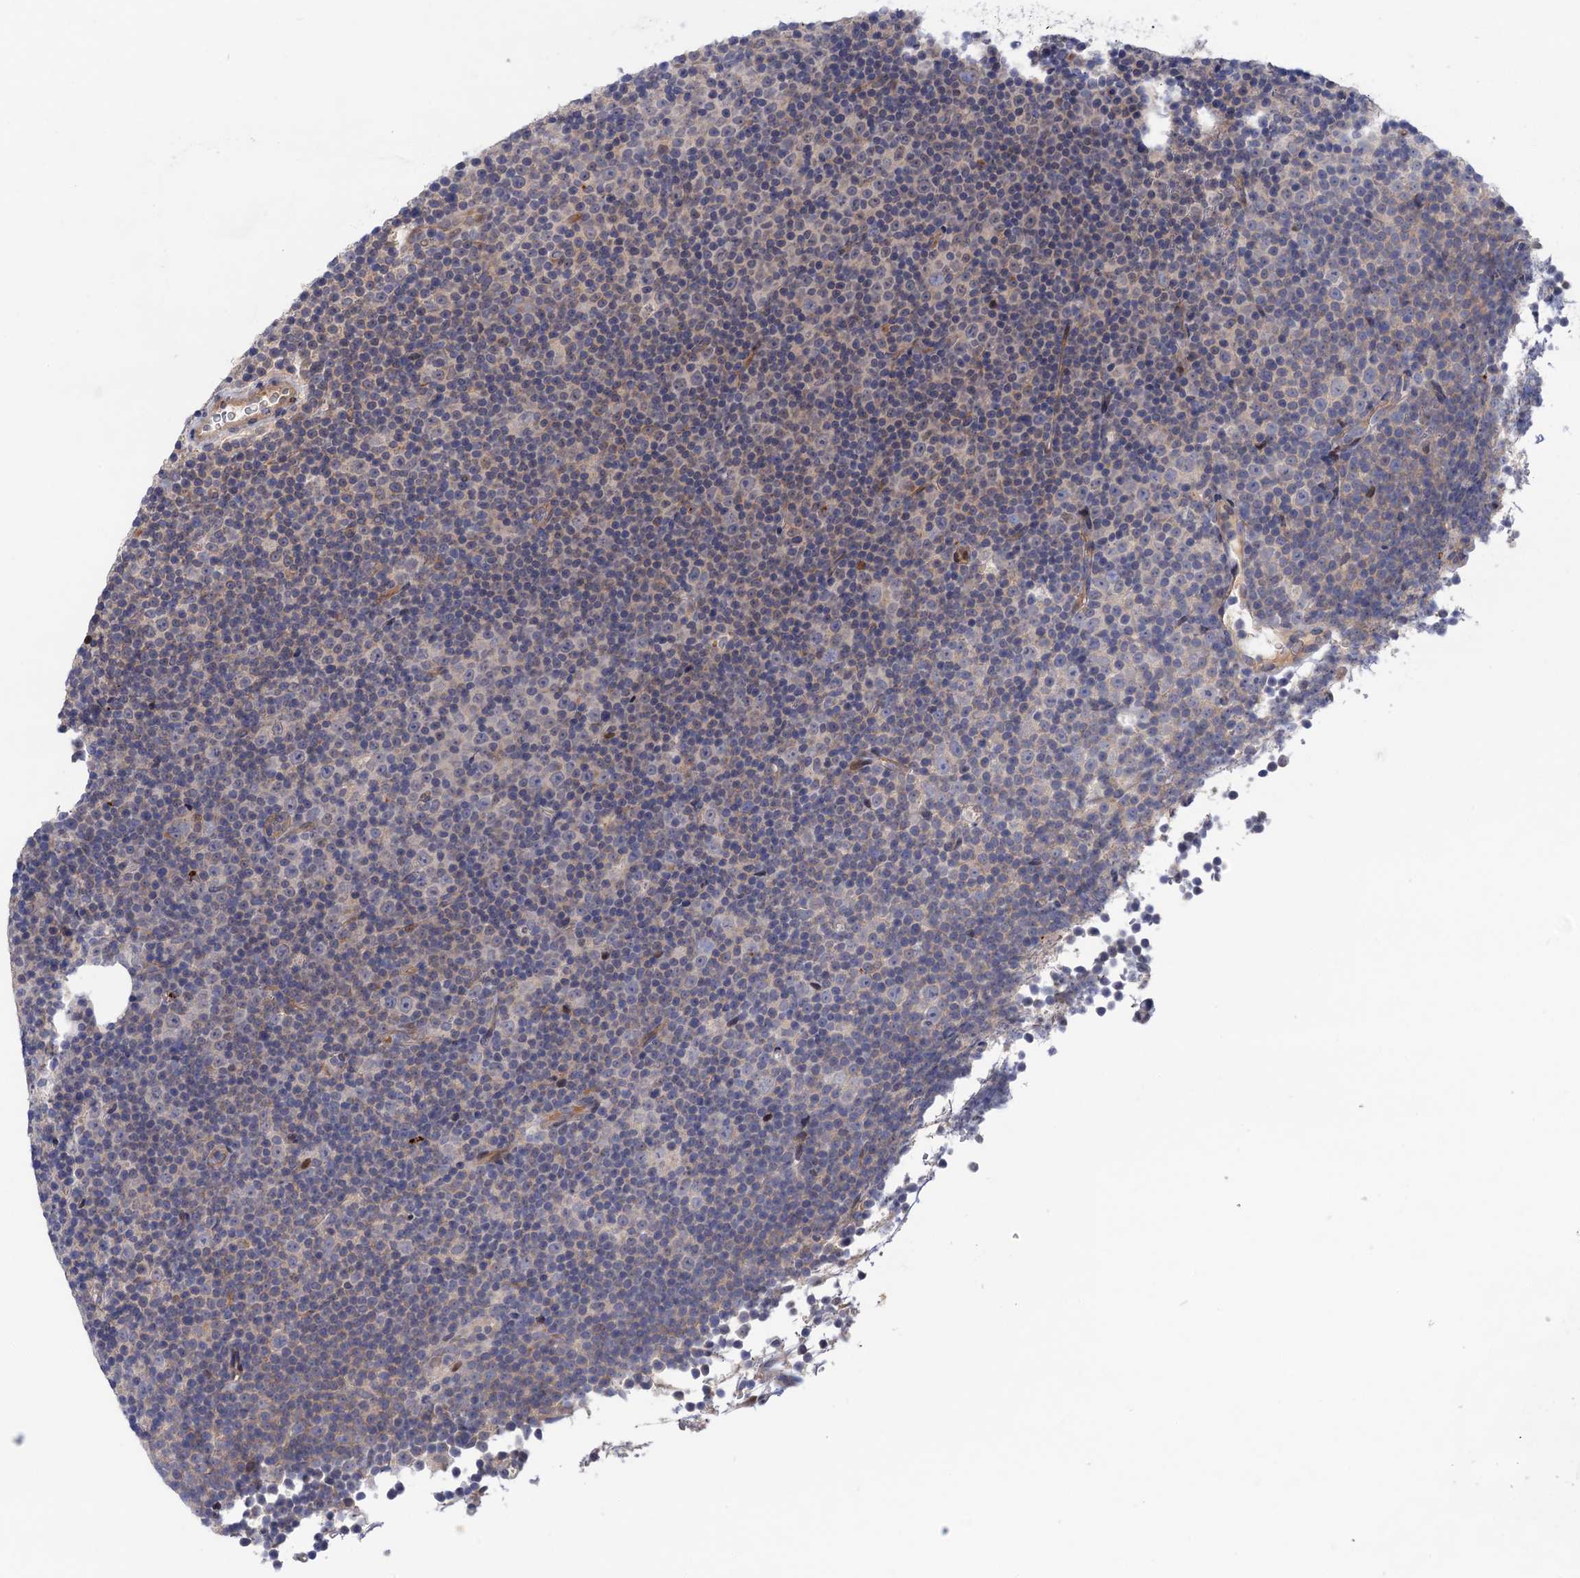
{"staining": {"intensity": "negative", "quantity": "none", "location": "none"}, "tissue": "lymphoma", "cell_type": "Tumor cells", "image_type": "cancer", "snomed": [{"axis": "morphology", "description": "Malignant lymphoma, non-Hodgkin's type, Low grade"}, {"axis": "topography", "description": "Lymph node"}], "caption": "There is no significant positivity in tumor cells of low-grade malignant lymphoma, non-Hodgkin's type.", "gene": "NEK8", "patient": {"sex": "female", "age": 67}}